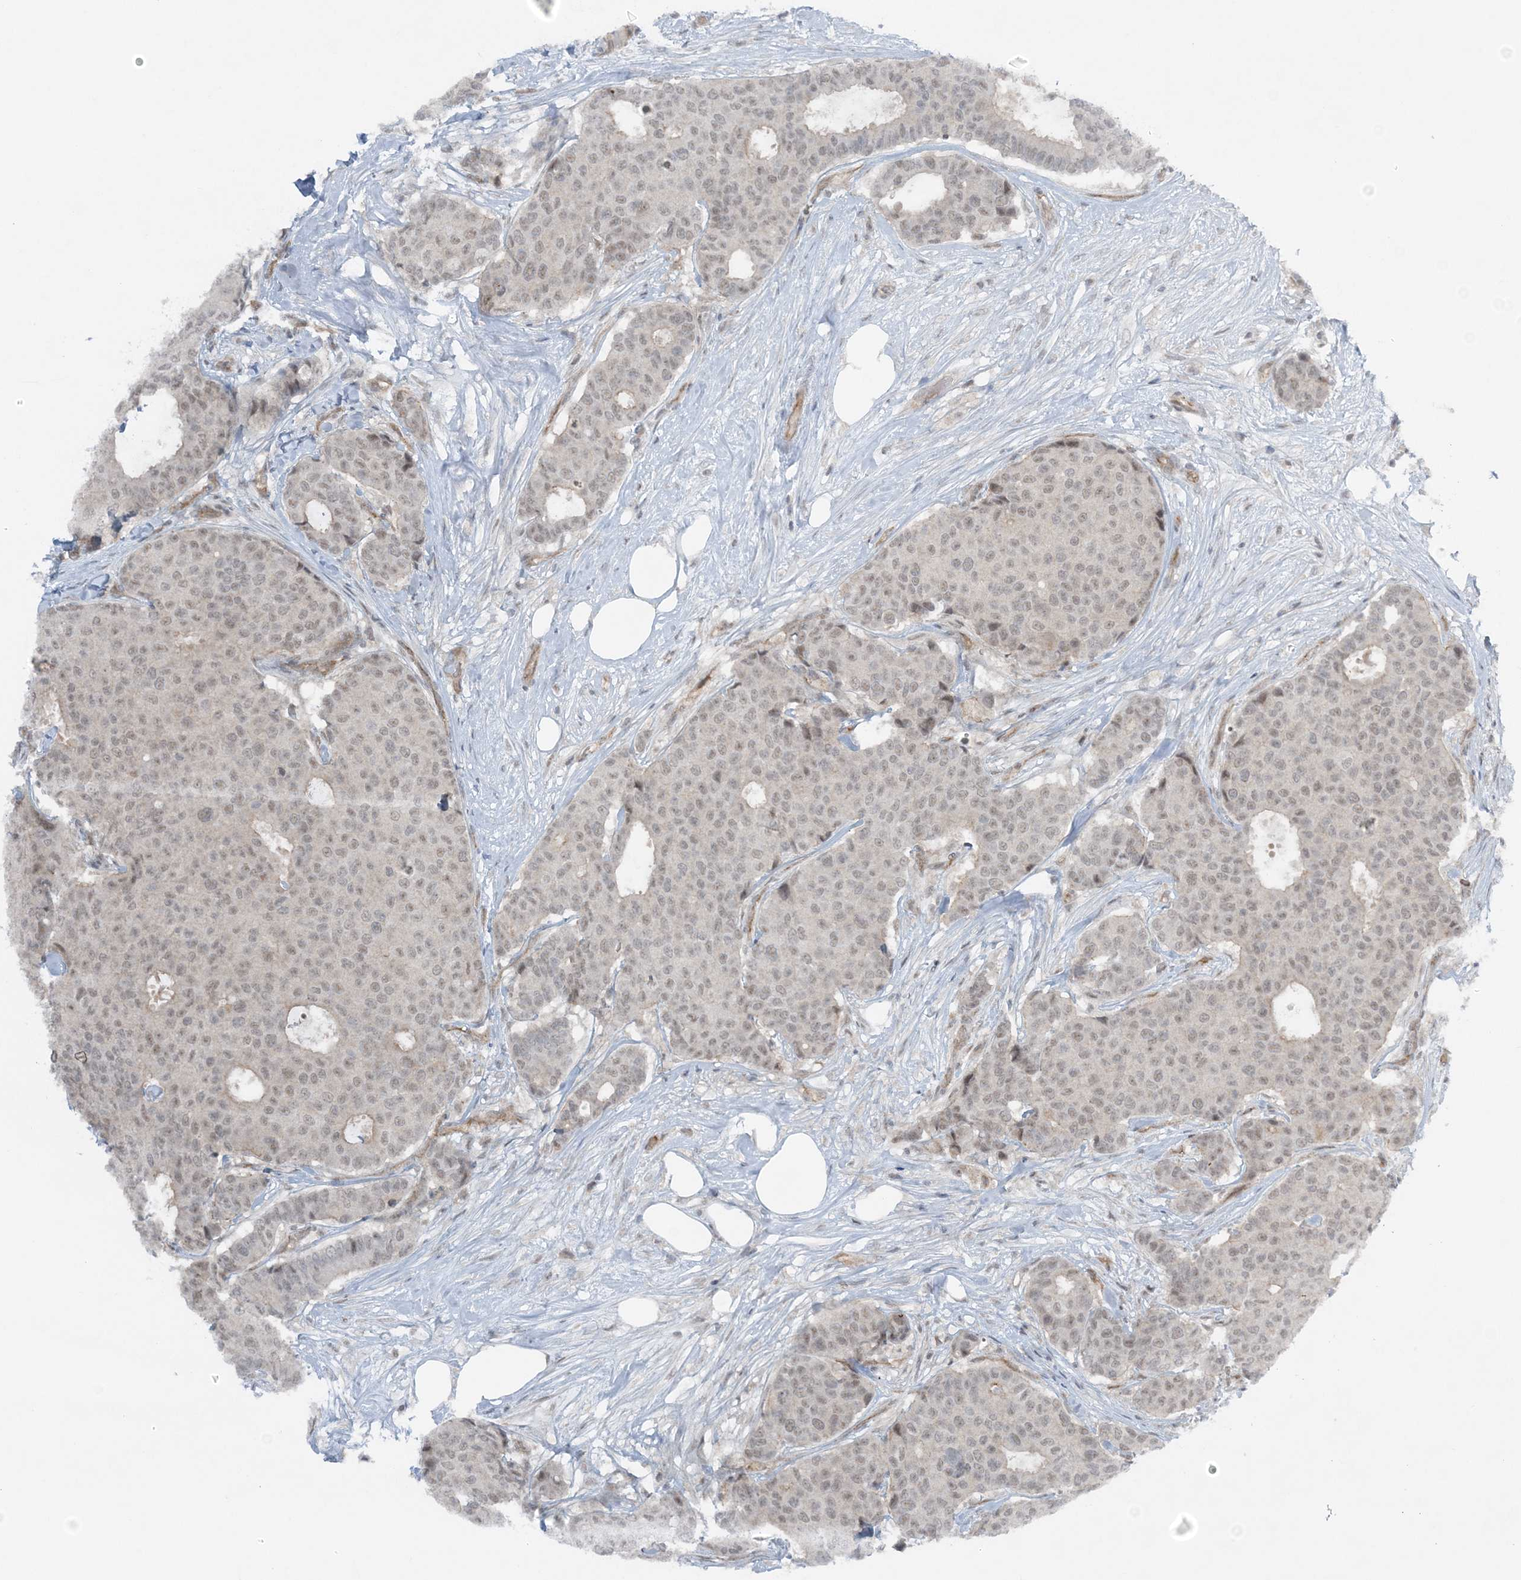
{"staining": {"intensity": "weak", "quantity": "25%-75%", "location": "nuclear"}, "tissue": "breast cancer", "cell_type": "Tumor cells", "image_type": "cancer", "snomed": [{"axis": "morphology", "description": "Duct carcinoma"}, {"axis": "topography", "description": "Breast"}], "caption": "Weak nuclear expression for a protein is present in about 25%-75% of tumor cells of breast cancer (intraductal carcinoma) using IHC.", "gene": "ATP11A", "patient": {"sex": "female", "age": 75}}